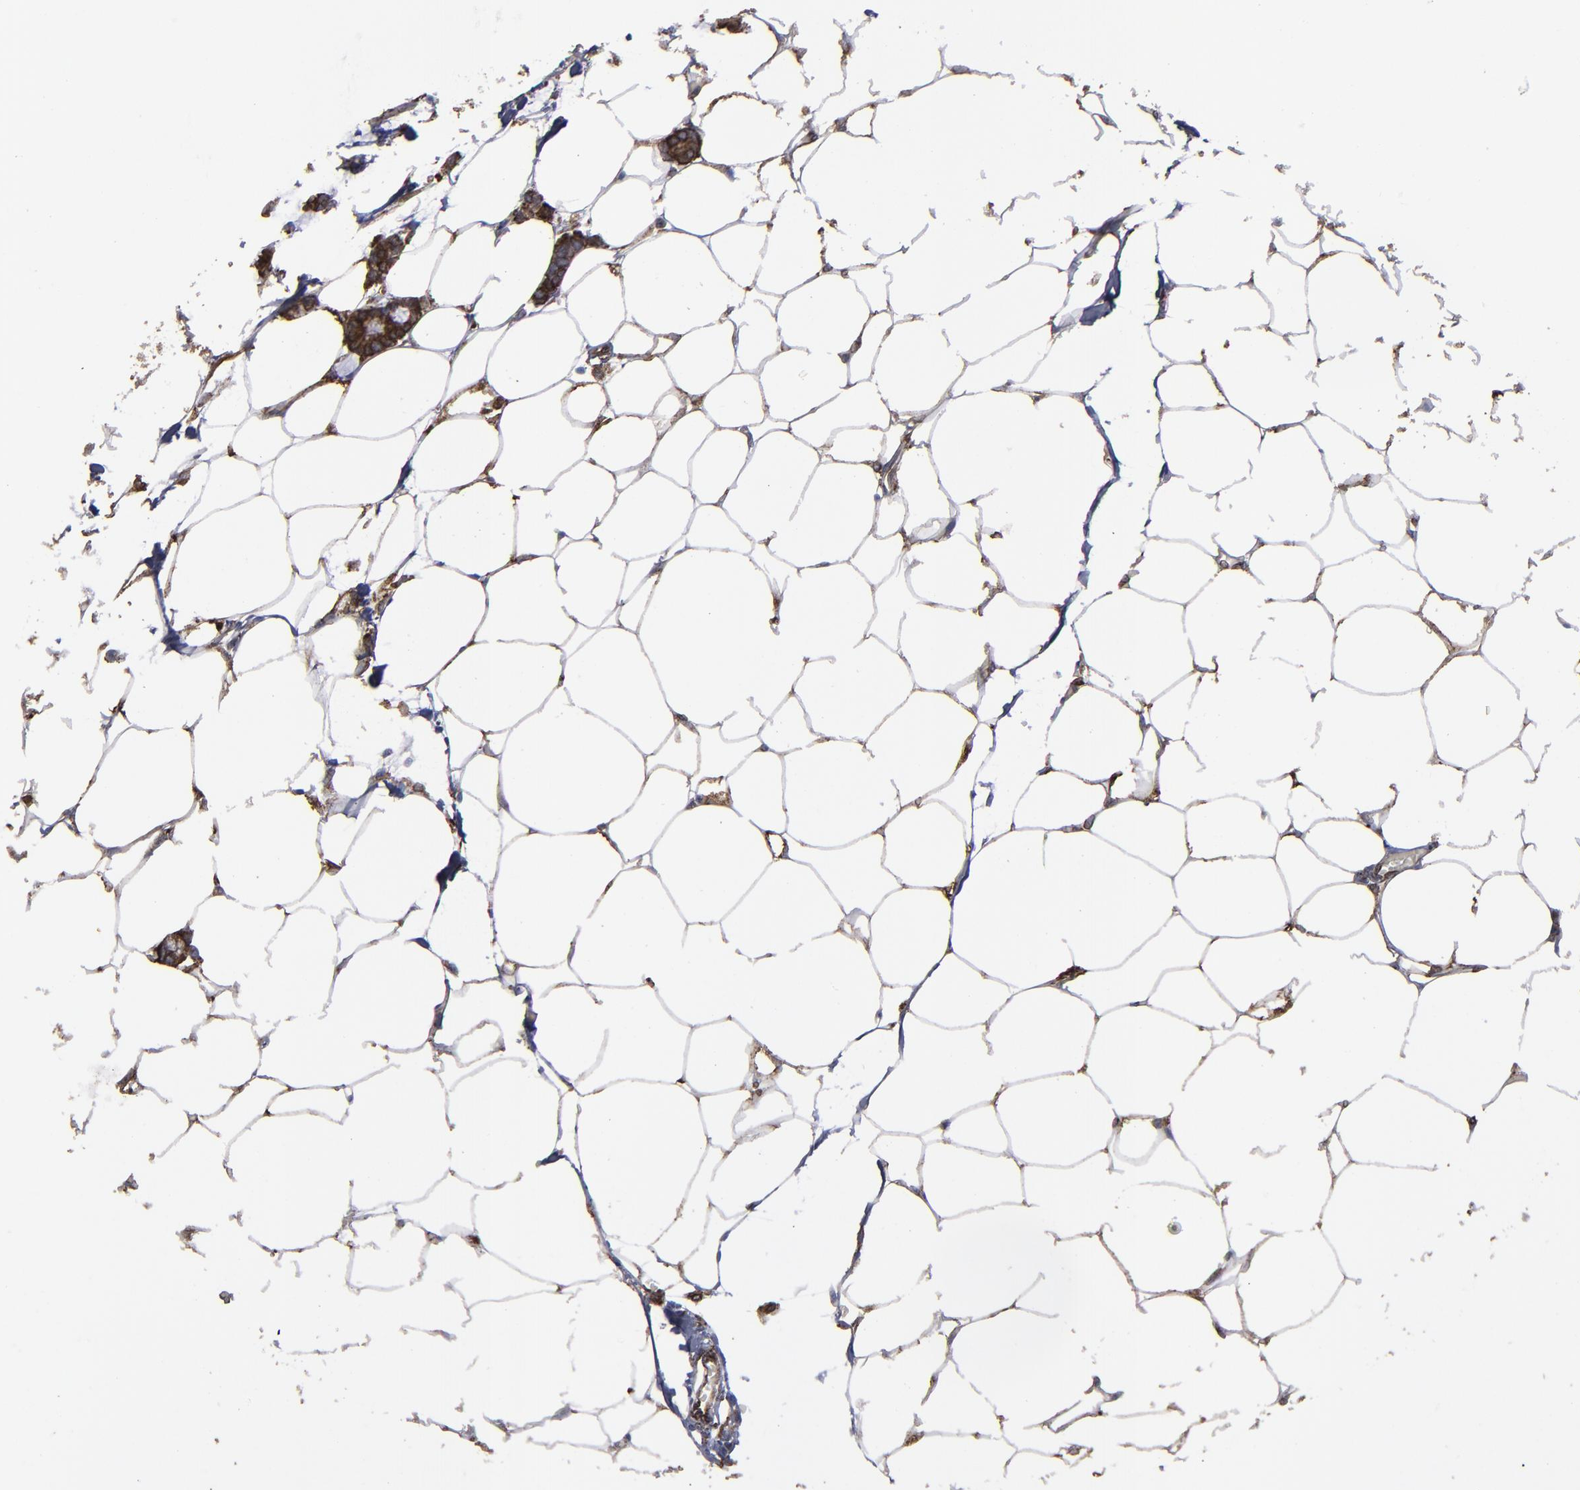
{"staining": {"intensity": "strong", "quantity": ">75%", "location": "cytoplasmic/membranous"}, "tissue": "colorectal cancer", "cell_type": "Tumor cells", "image_type": "cancer", "snomed": [{"axis": "morphology", "description": "Normal tissue, NOS"}, {"axis": "morphology", "description": "Adenocarcinoma, NOS"}, {"axis": "topography", "description": "Colon"}, {"axis": "topography", "description": "Peripheral nerve tissue"}], "caption": "Colorectal adenocarcinoma was stained to show a protein in brown. There is high levels of strong cytoplasmic/membranous positivity in about >75% of tumor cells.", "gene": "ERLIN2", "patient": {"sex": "male", "age": 14}}